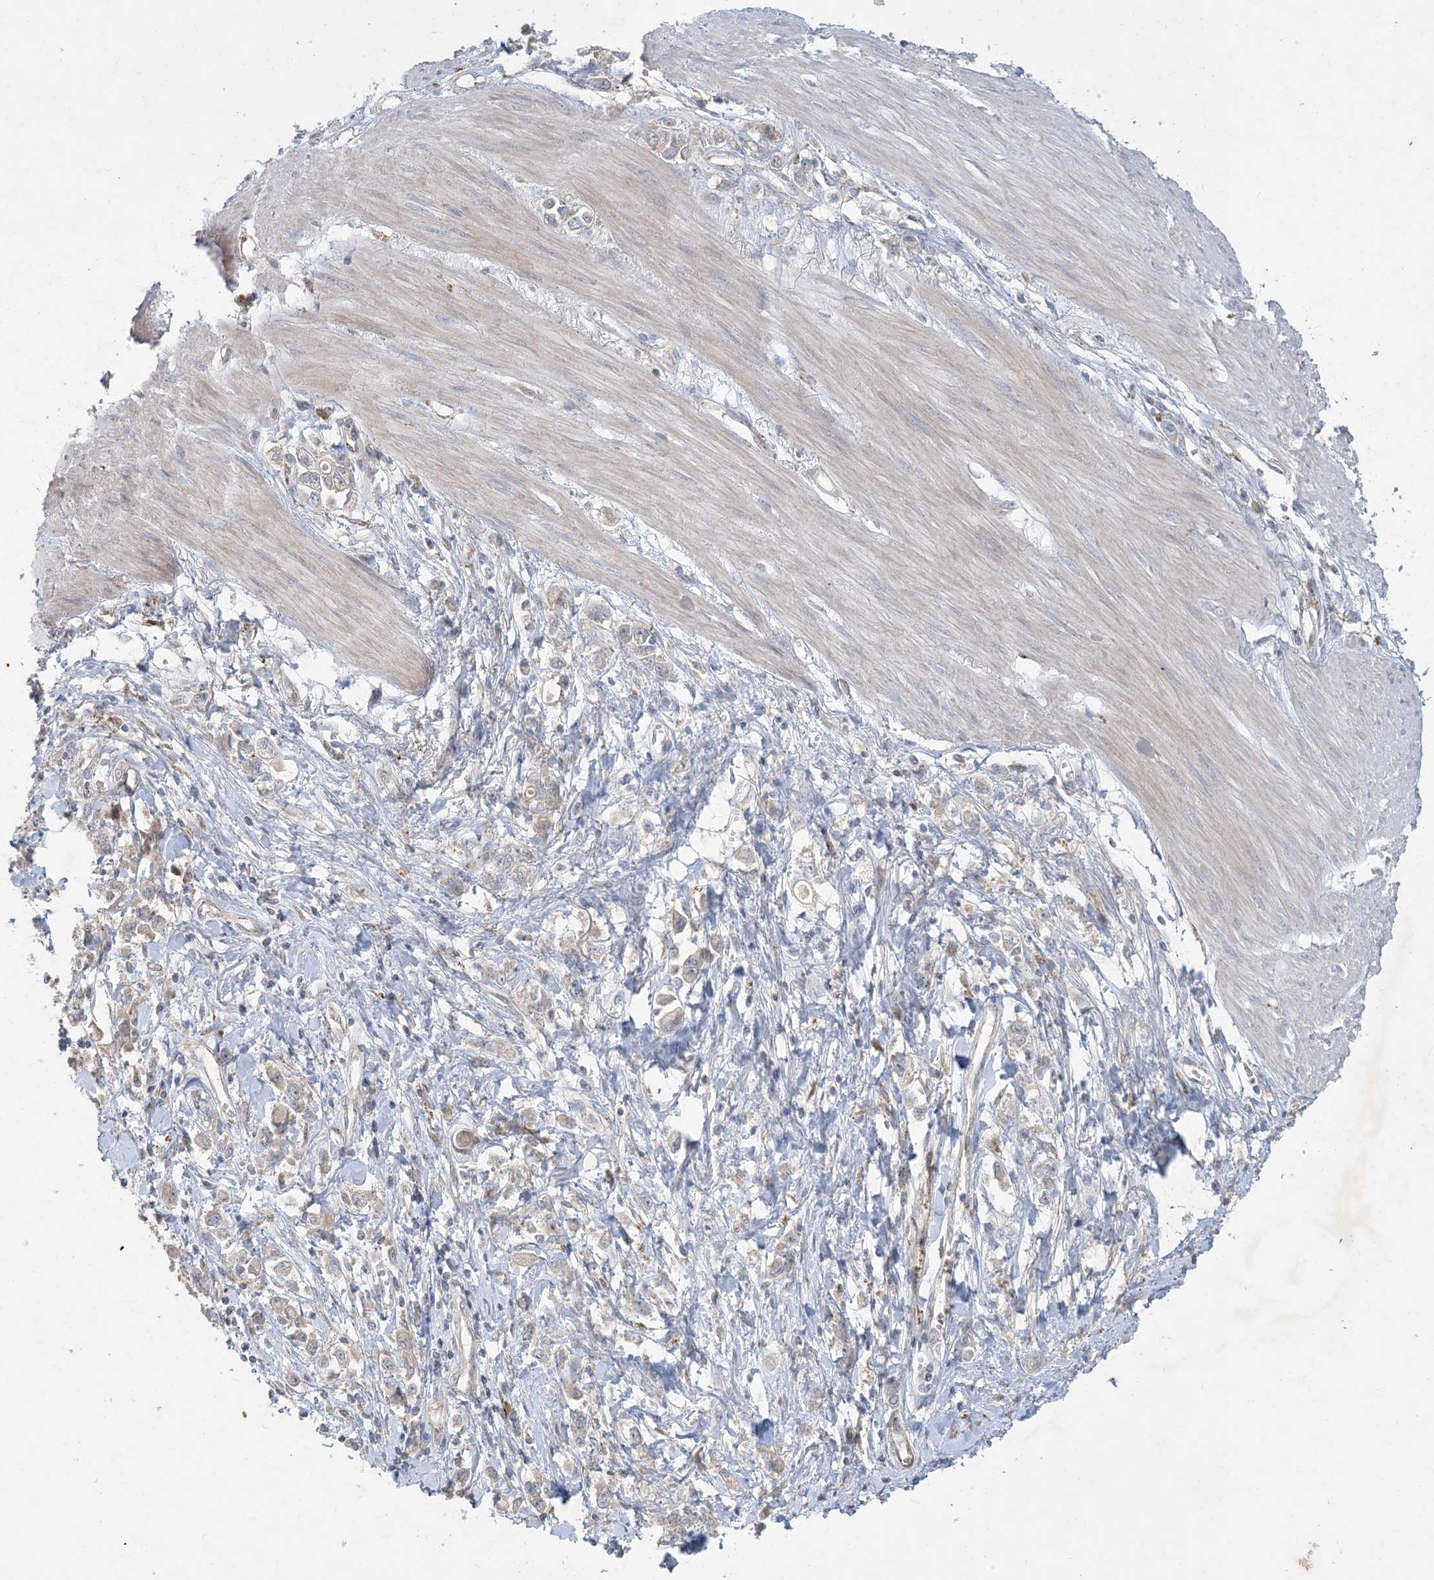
{"staining": {"intensity": "negative", "quantity": "none", "location": "none"}, "tissue": "stomach cancer", "cell_type": "Tumor cells", "image_type": "cancer", "snomed": [{"axis": "morphology", "description": "Adenocarcinoma, NOS"}, {"axis": "topography", "description": "Stomach"}], "caption": "Stomach cancer stained for a protein using IHC exhibits no positivity tumor cells.", "gene": "MRPS18A", "patient": {"sex": "female", "age": 76}}